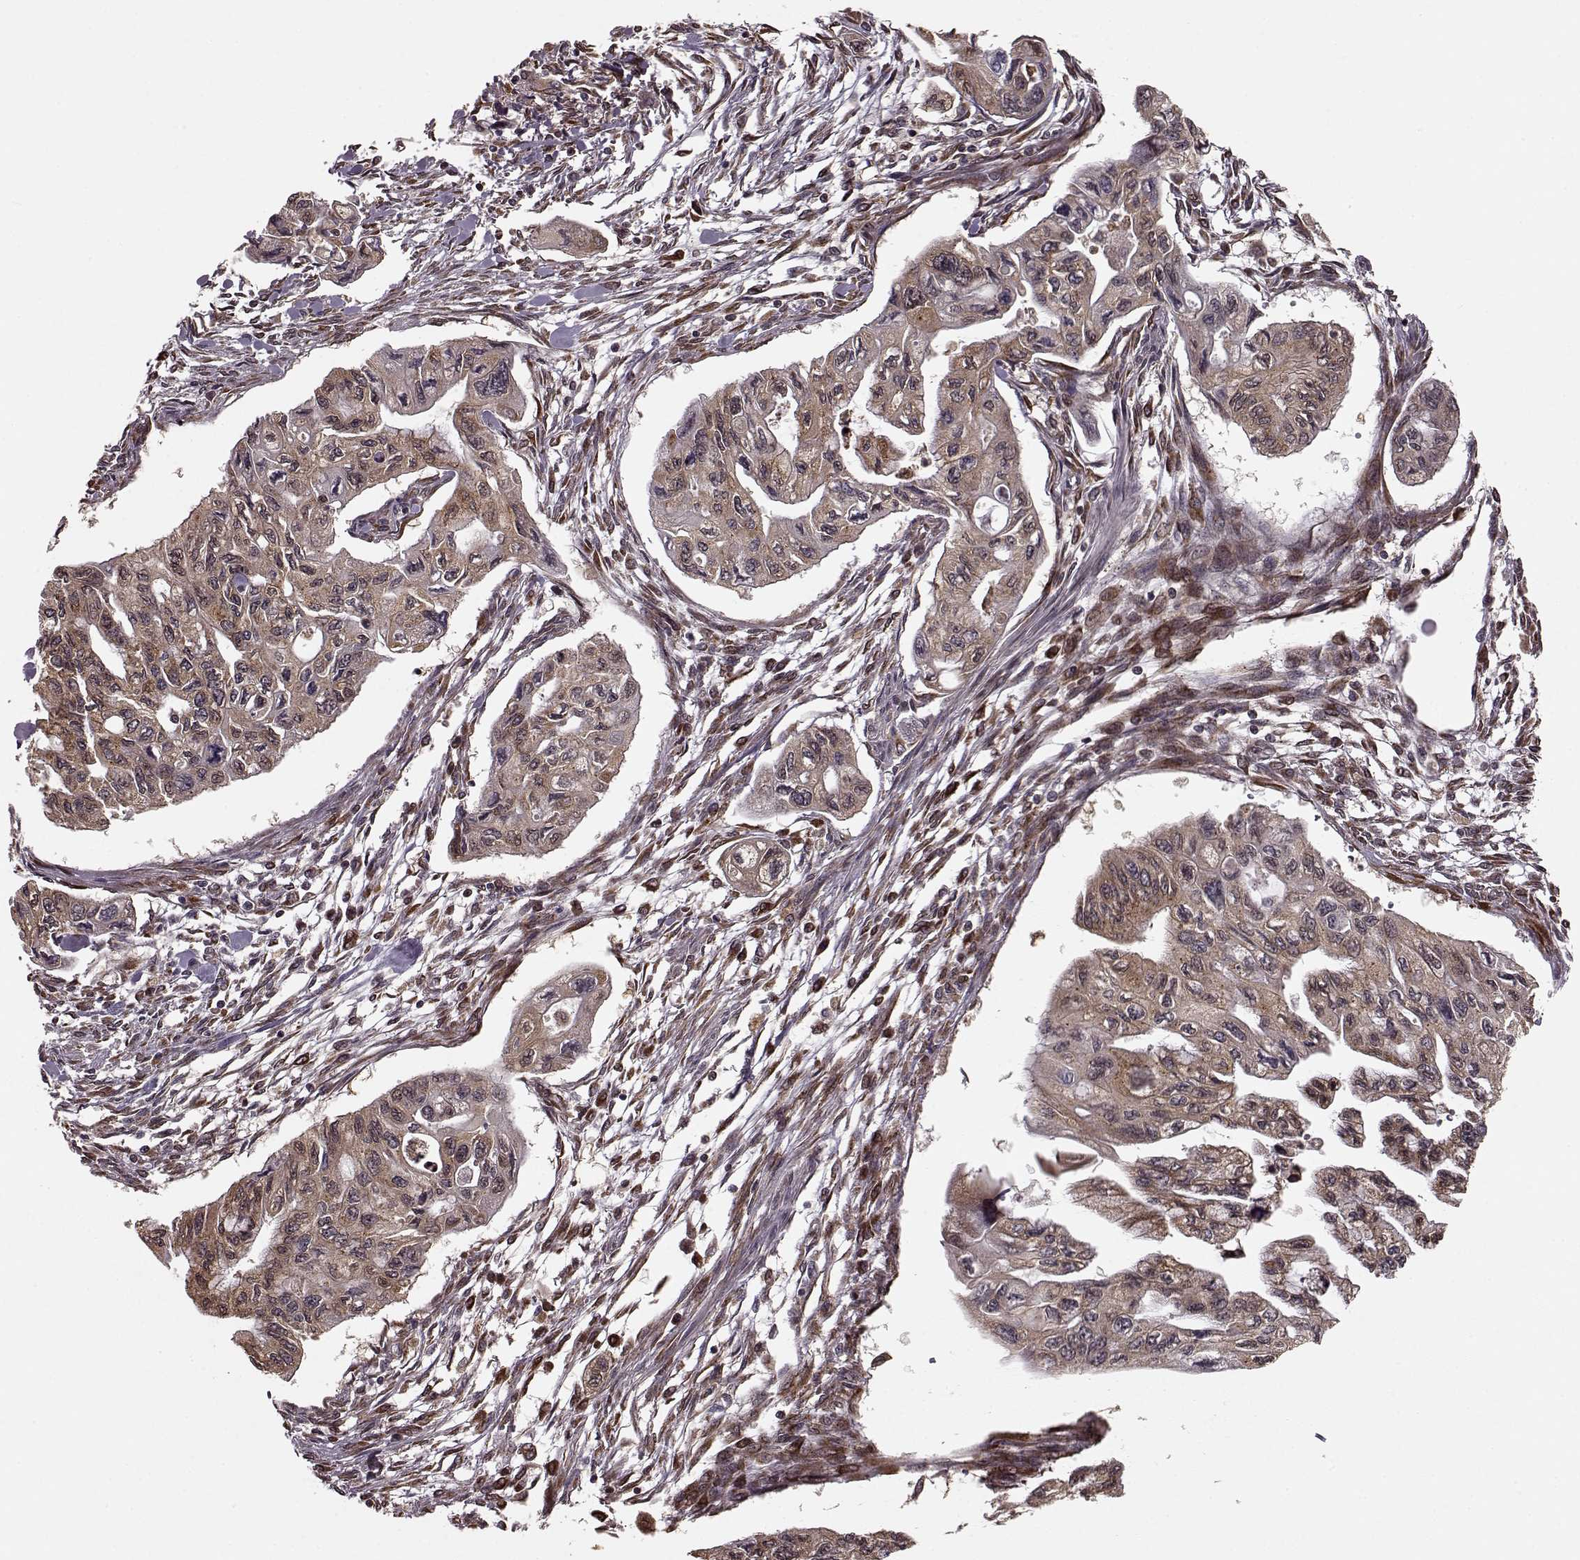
{"staining": {"intensity": "weak", "quantity": ">75%", "location": "cytoplasmic/membranous"}, "tissue": "pancreatic cancer", "cell_type": "Tumor cells", "image_type": "cancer", "snomed": [{"axis": "morphology", "description": "Adenocarcinoma, NOS"}, {"axis": "topography", "description": "Pancreas"}], "caption": "Pancreatic cancer was stained to show a protein in brown. There is low levels of weak cytoplasmic/membranous staining in approximately >75% of tumor cells.", "gene": "YIPF5", "patient": {"sex": "female", "age": 76}}